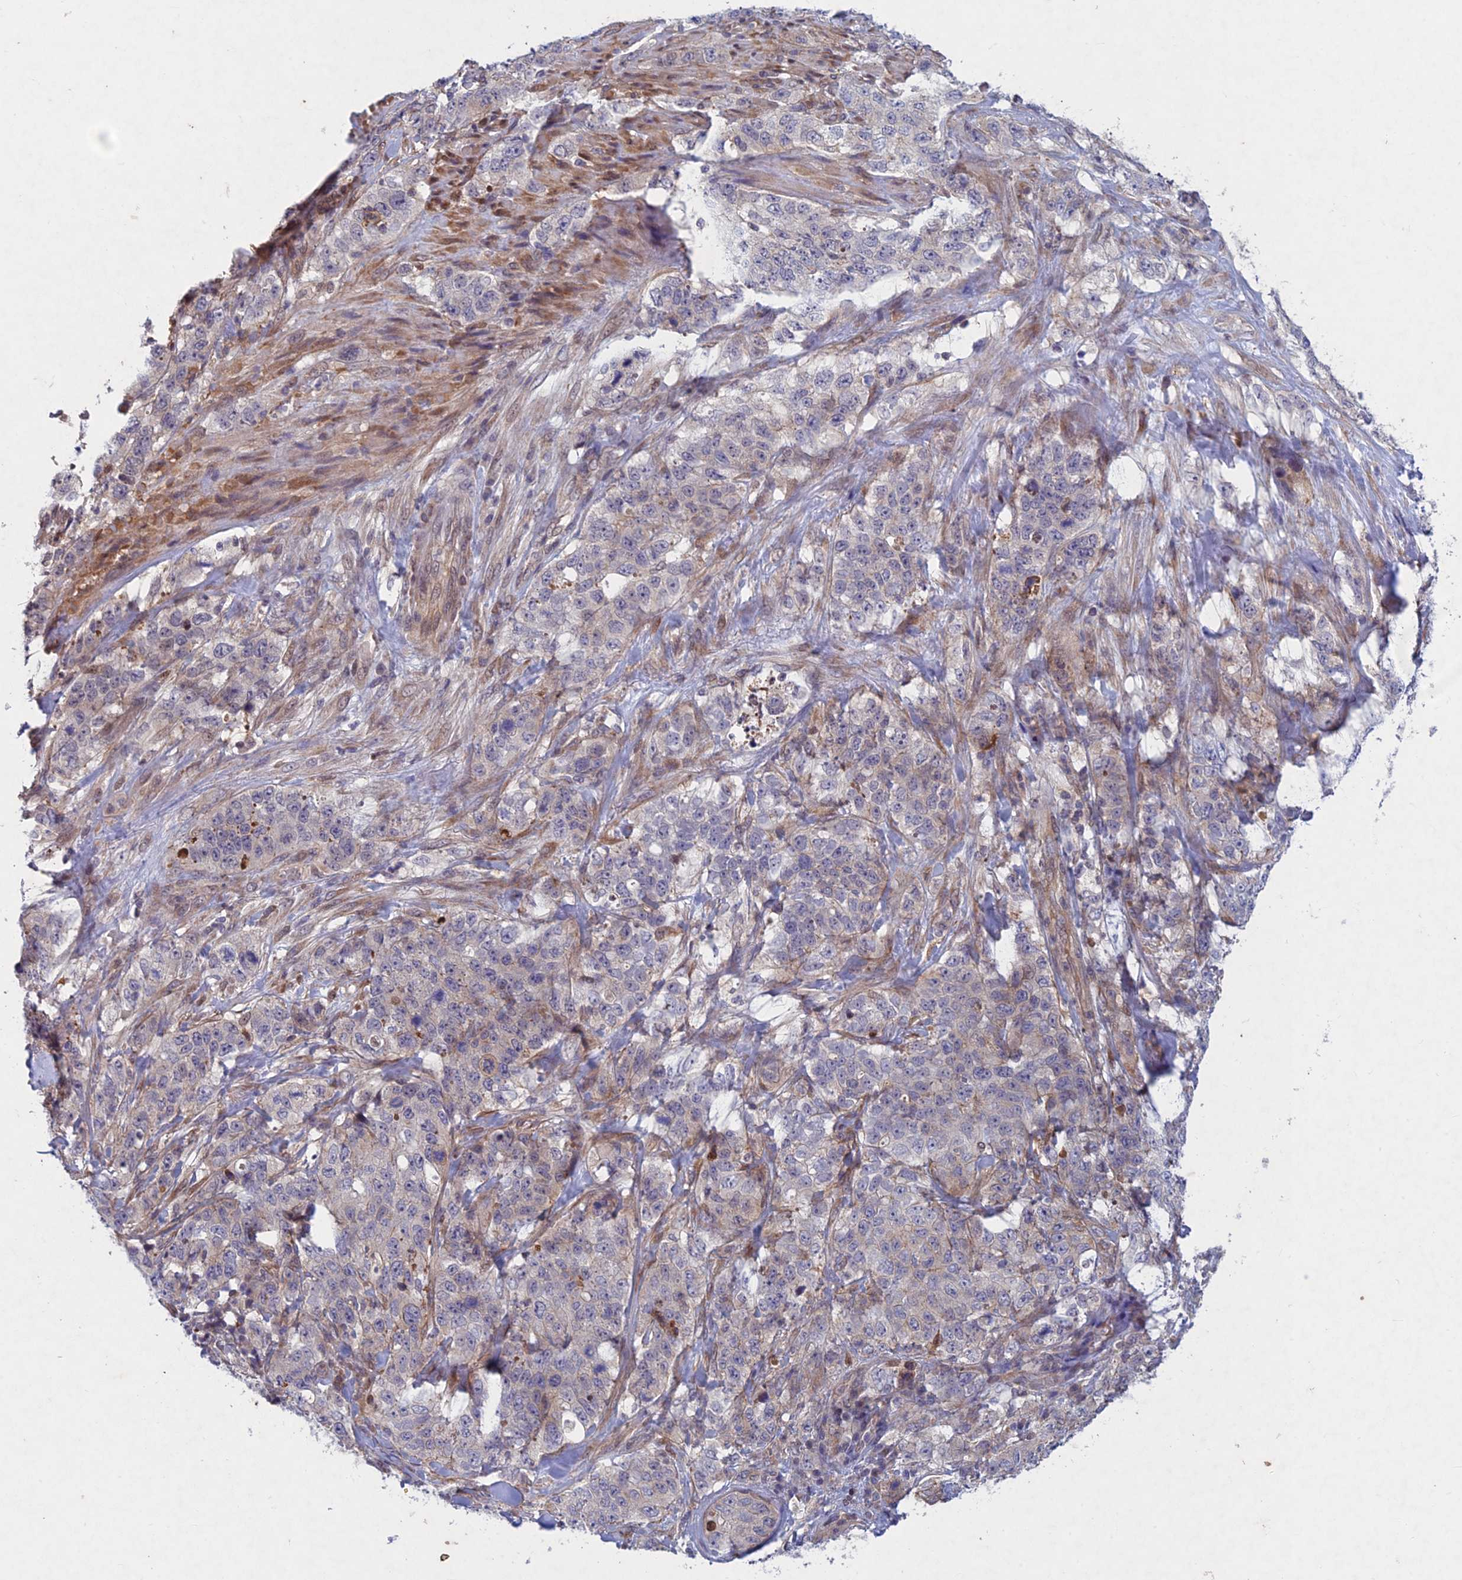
{"staining": {"intensity": "negative", "quantity": "none", "location": "none"}, "tissue": "stomach cancer", "cell_type": "Tumor cells", "image_type": "cancer", "snomed": [{"axis": "morphology", "description": "Adenocarcinoma, NOS"}, {"axis": "topography", "description": "Stomach"}], "caption": "DAB immunohistochemical staining of stomach cancer (adenocarcinoma) reveals no significant positivity in tumor cells. (DAB (3,3'-diaminobenzidine) IHC with hematoxylin counter stain).", "gene": "PTHLH", "patient": {"sex": "male", "age": 48}}